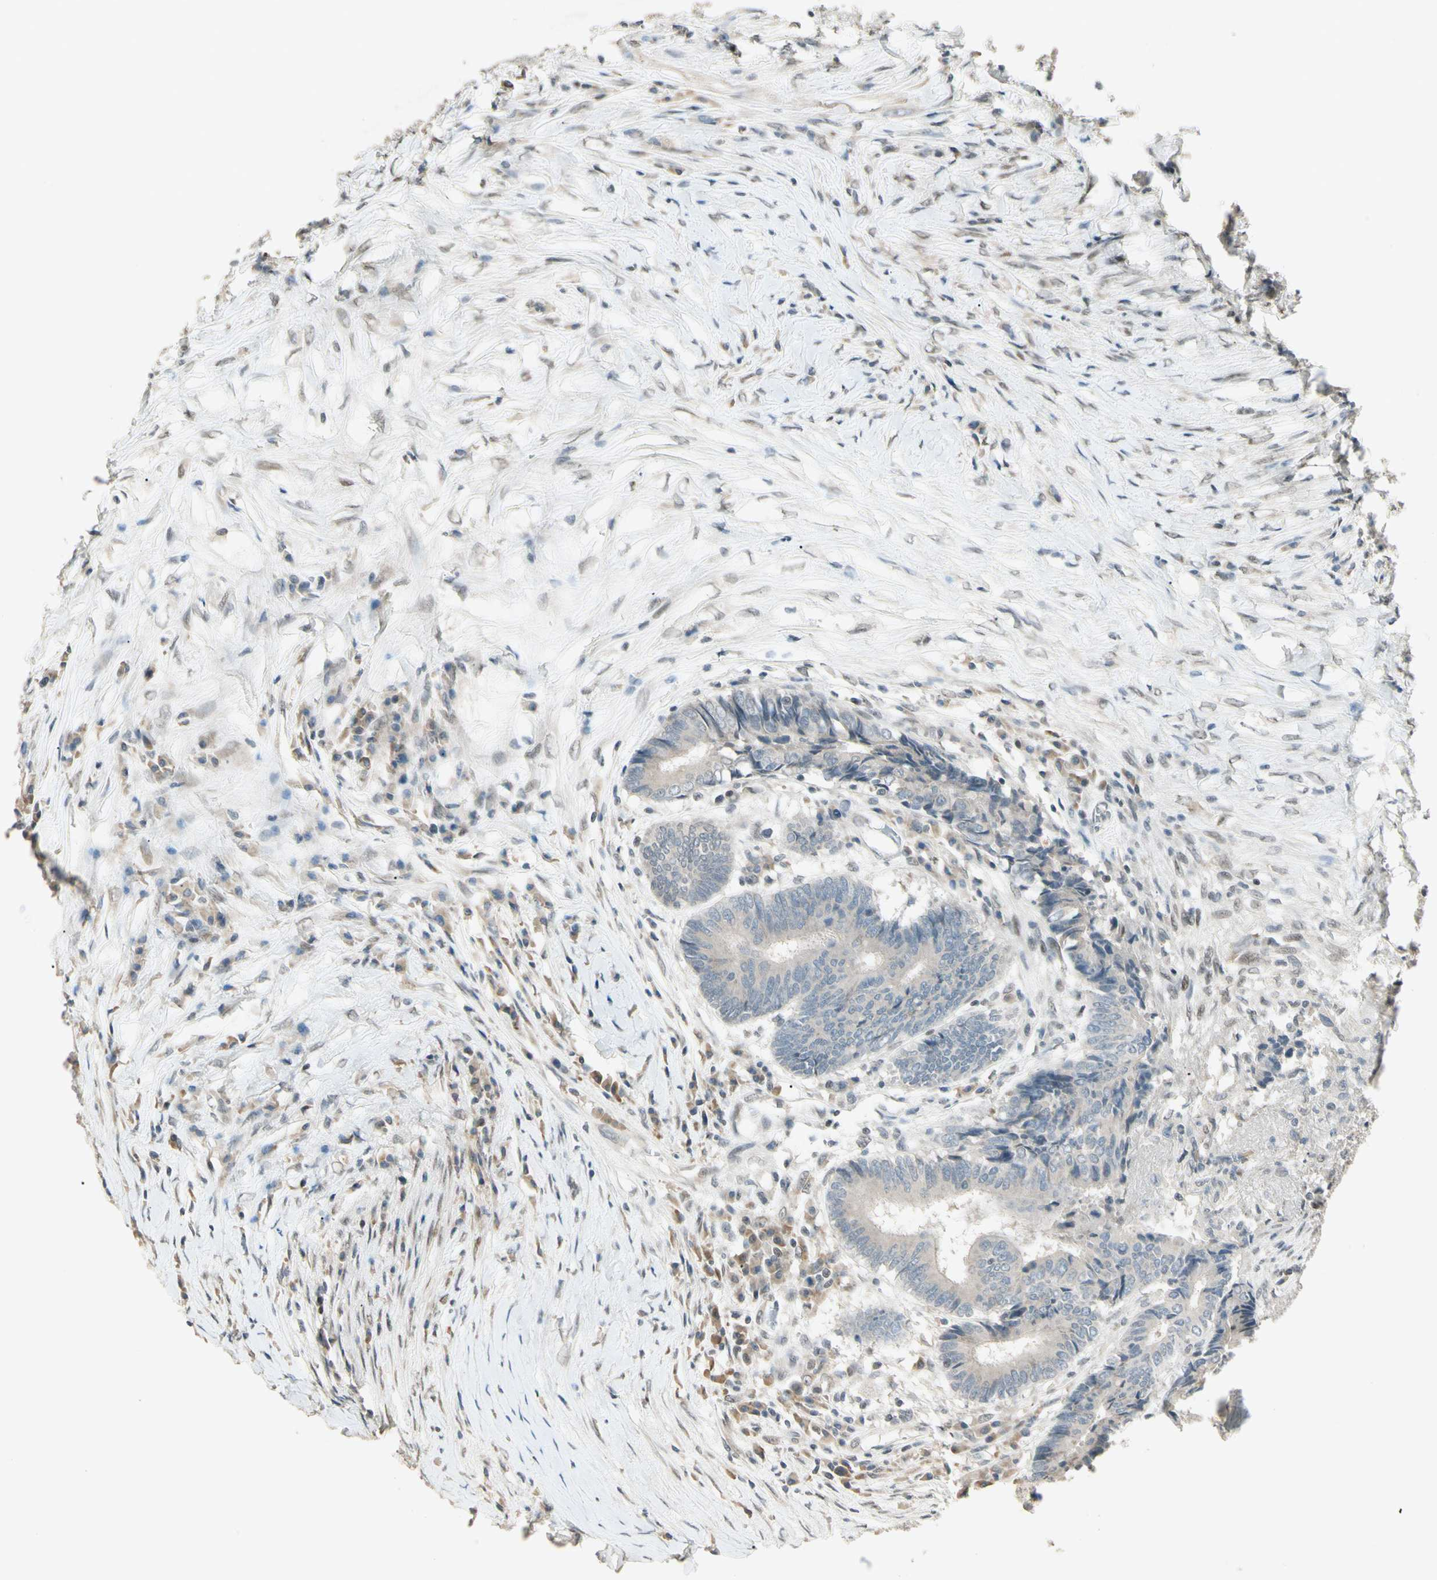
{"staining": {"intensity": "negative", "quantity": "none", "location": "none"}, "tissue": "colorectal cancer", "cell_type": "Tumor cells", "image_type": "cancer", "snomed": [{"axis": "morphology", "description": "Adenocarcinoma, NOS"}, {"axis": "topography", "description": "Rectum"}], "caption": "Histopathology image shows no protein positivity in tumor cells of colorectal cancer (adenocarcinoma) tissue. The staining is performed using DAB (3,3'-diaminobenzidine) brown chromogen with nuclei counter-stained in using hematoxylin.", "gene": "ZBTB4", "patient": {"sex": "male", "age": 63}}